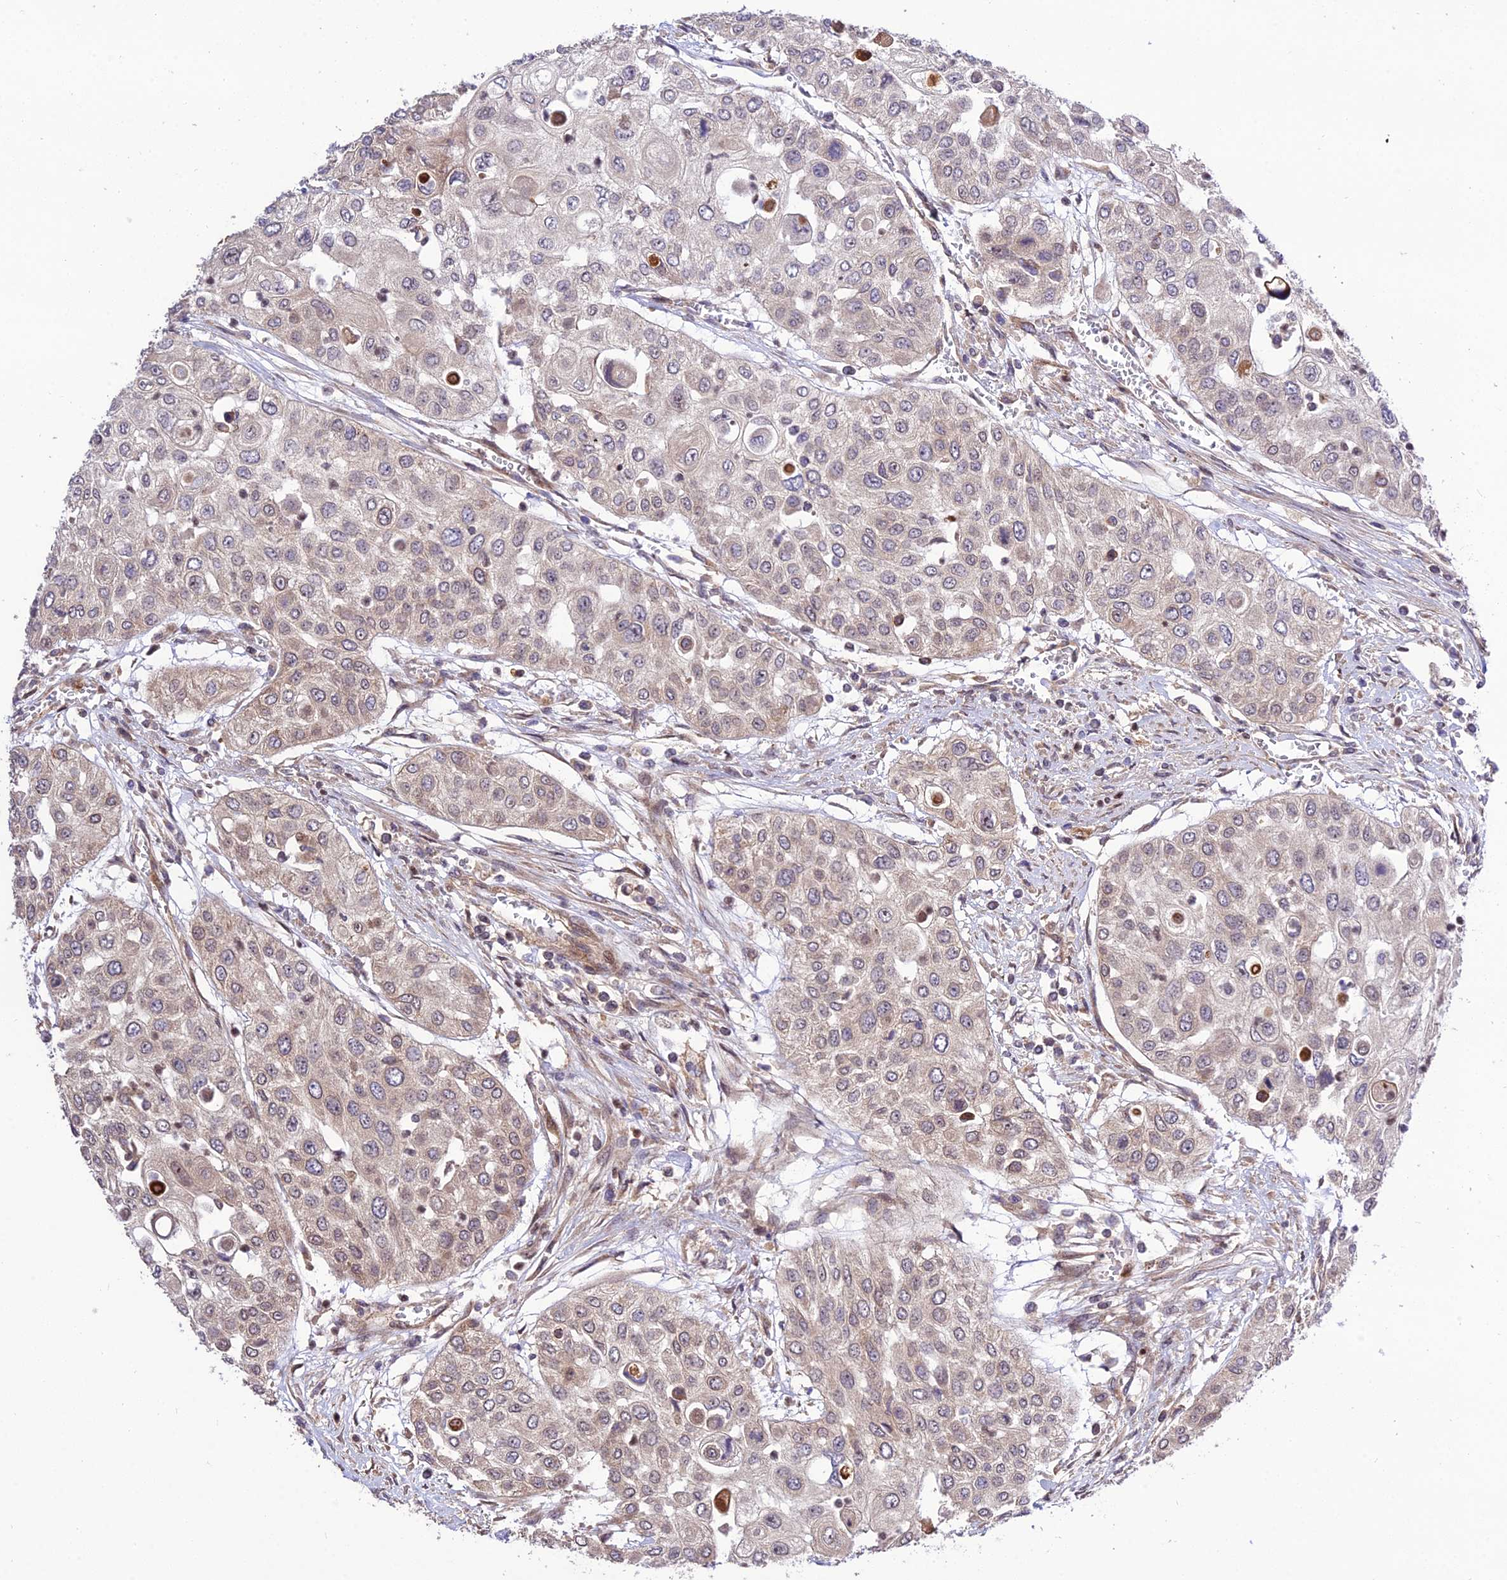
{"staining": {"intensity": "weak", "quantity": "25%-75%", "location": "cytoplasmic/membranous"}, "tissue": "urothelial cancer", "cell_type": "Tumor cells", "image_type": "cancer", "snomed": [{"axis": "morphology", "description": "Urothelial carcinoma, High grade"}, {"axis": "topography", "description": "Urinary bladder"}], "caption": "Protein analysis of high-grade urothelial carcinoma tissue displays weak cytoplasmic/membranous staining in approximately 25%-75% of tumor cells.", "gene": "SMG6", "patient": {"sex": "female", "age": 79}}